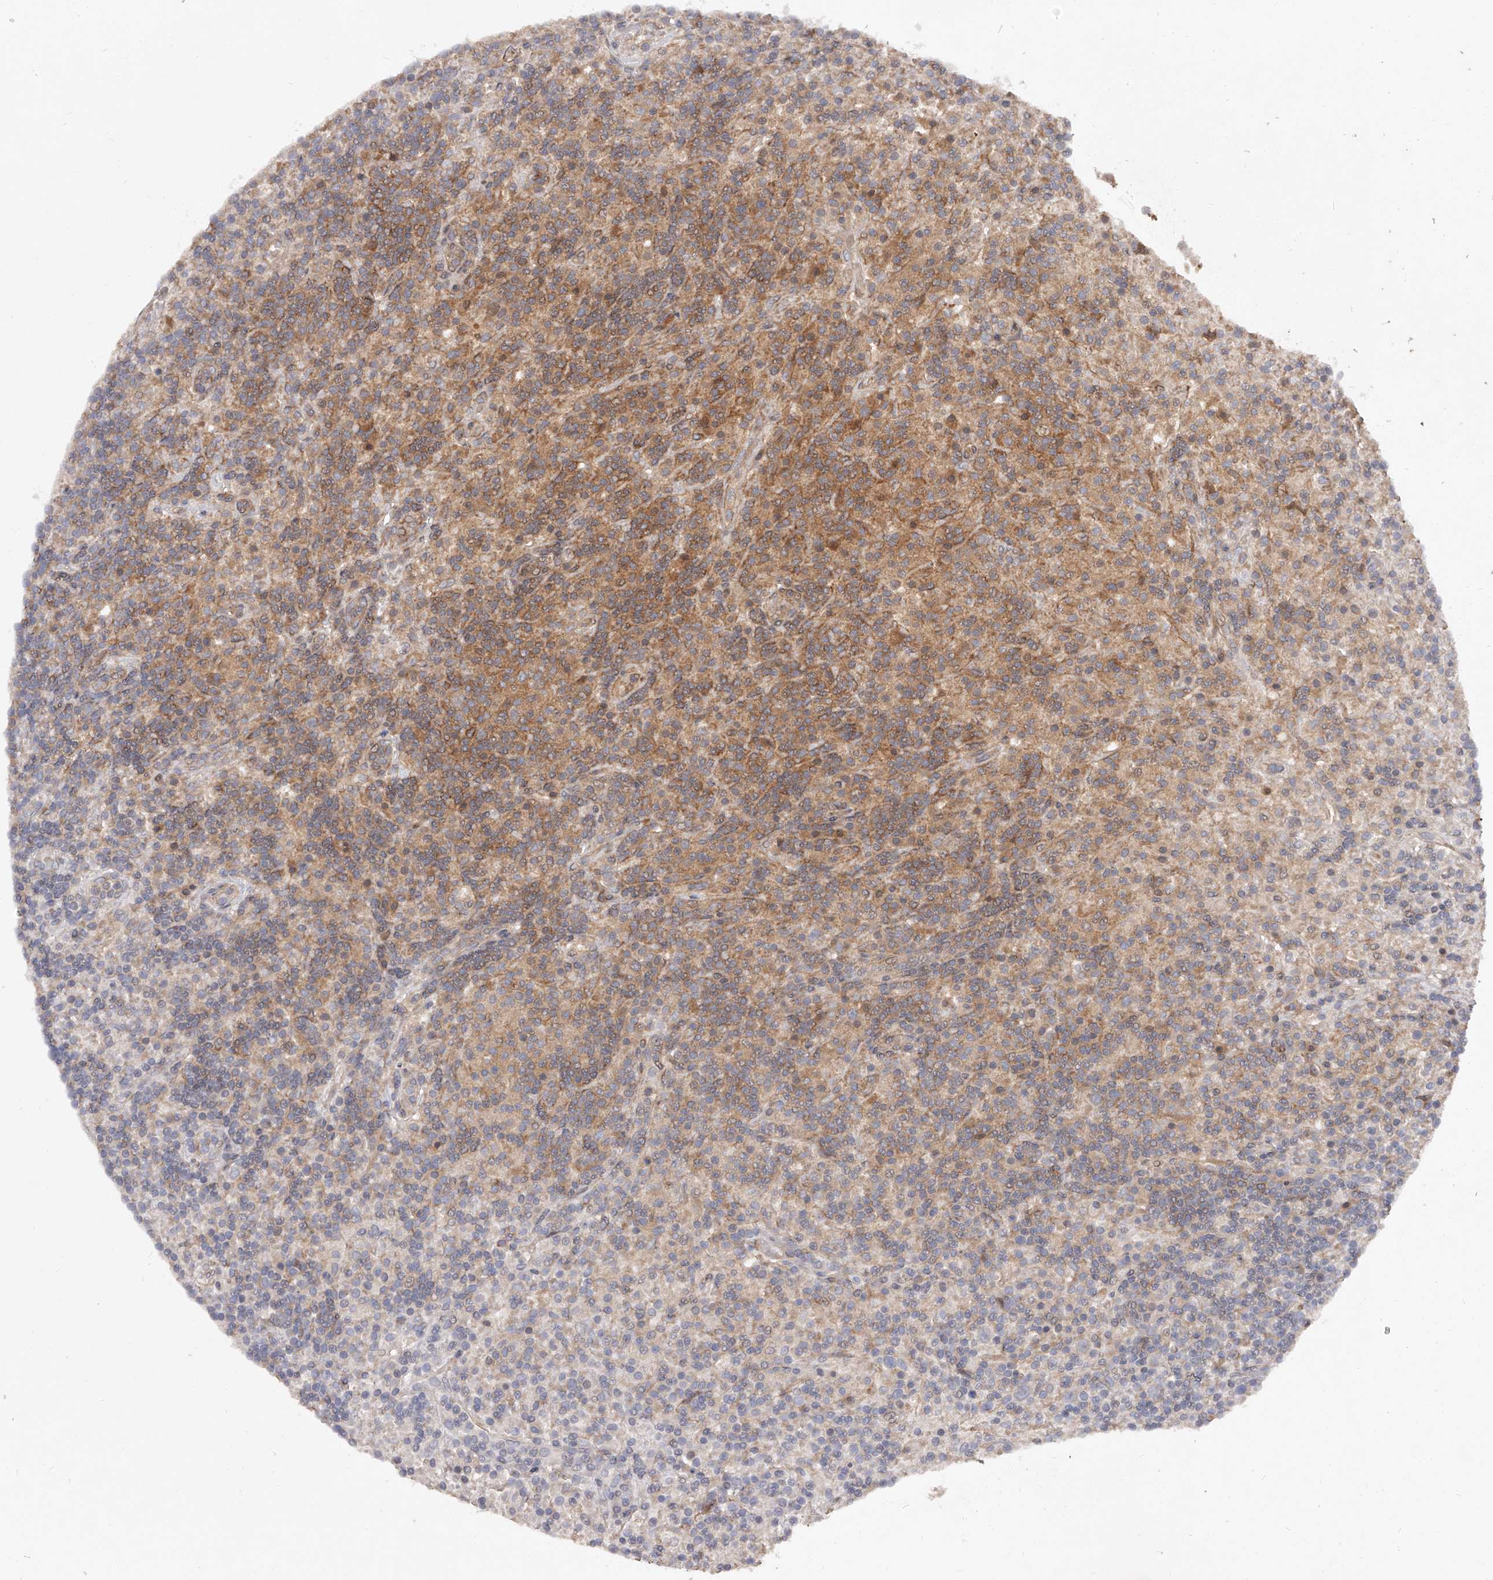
{"staining": {"intensity": "moderate", "quantity": "25%-75%", "location": "cytoplasmic/membranous"}, "tissue": "lymphoma", "cell_type": "Tumor cells", "image_type": "cancer", "snomed": [{"axis": "morphology", "description": "Hodgkin's disease, NOS"}, {"axis": "topography", "description": "Lymph node"}], "caption": "Immunohistochemistry (IHC) (DAB) staining of Hodgkin's disease exhibits moderate cytoplasmic/membranous protein expression in about 25%-75% of tumor cells. (Stains: DAB (3,3'-diaminobenzidine) in brown, nuclei in blue, Microscopy: brightfield microscopy at high magnification).", "gene": "CRYZL1", "patient": {"sex": "male", "age": 70}}